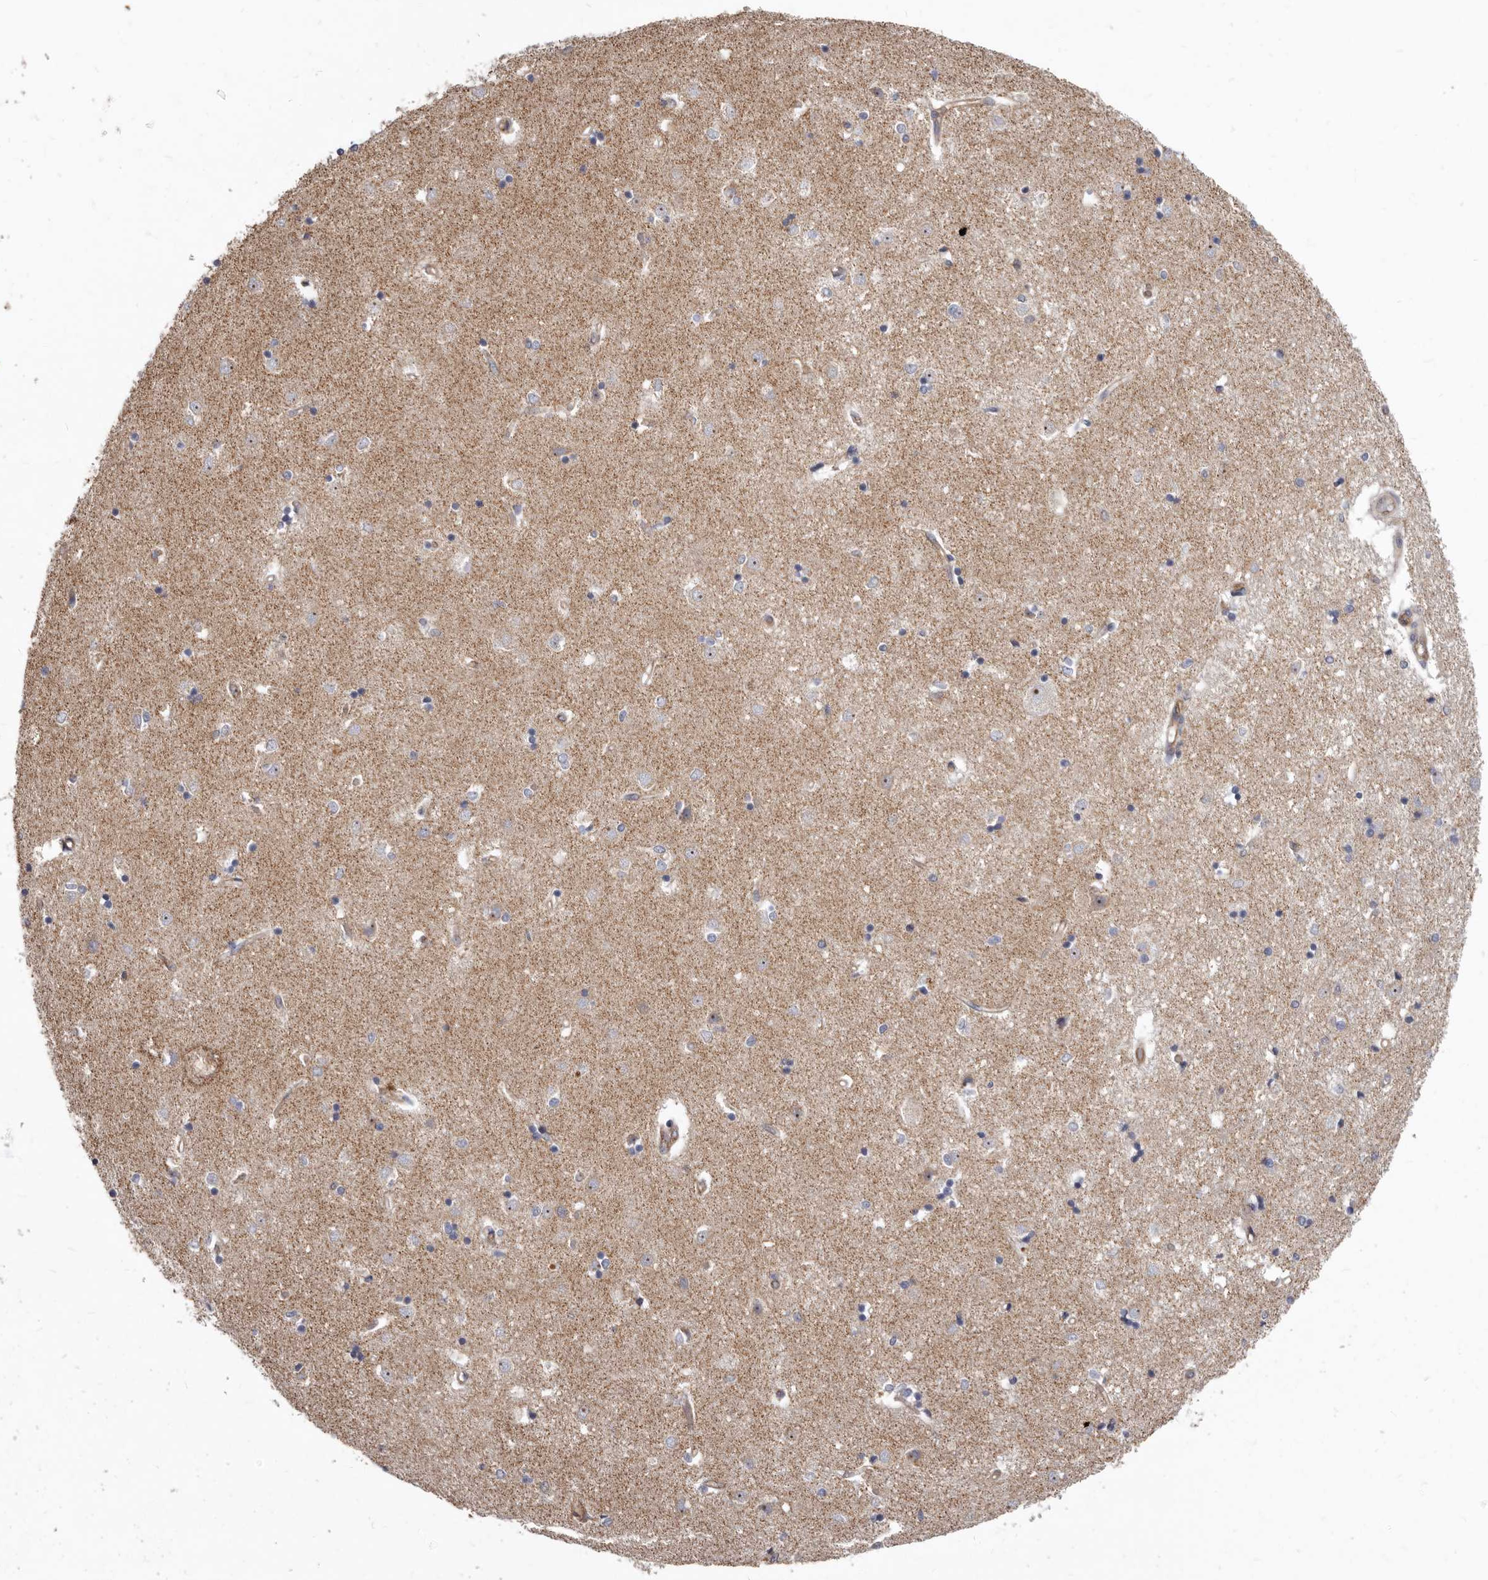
{"staining": {"intensity": "negative", "quantity": "none", "location": "none"}, "tissue": "caudate", "cell_type": "Glial cells", "image_type": "normal", "snomed": [{"axis": "morphology", "description": "Normal tissue, NOS"}, {"axis": "topography", "description": "Lateral ventricle wall"}], "caption": "Immunohistochemistry (IHC) image of benign caudate stained for a protein (brown), which shows no expression in glial cells.", "gene": "FMO2", "patient": {"sex": "male", "age": 45}}